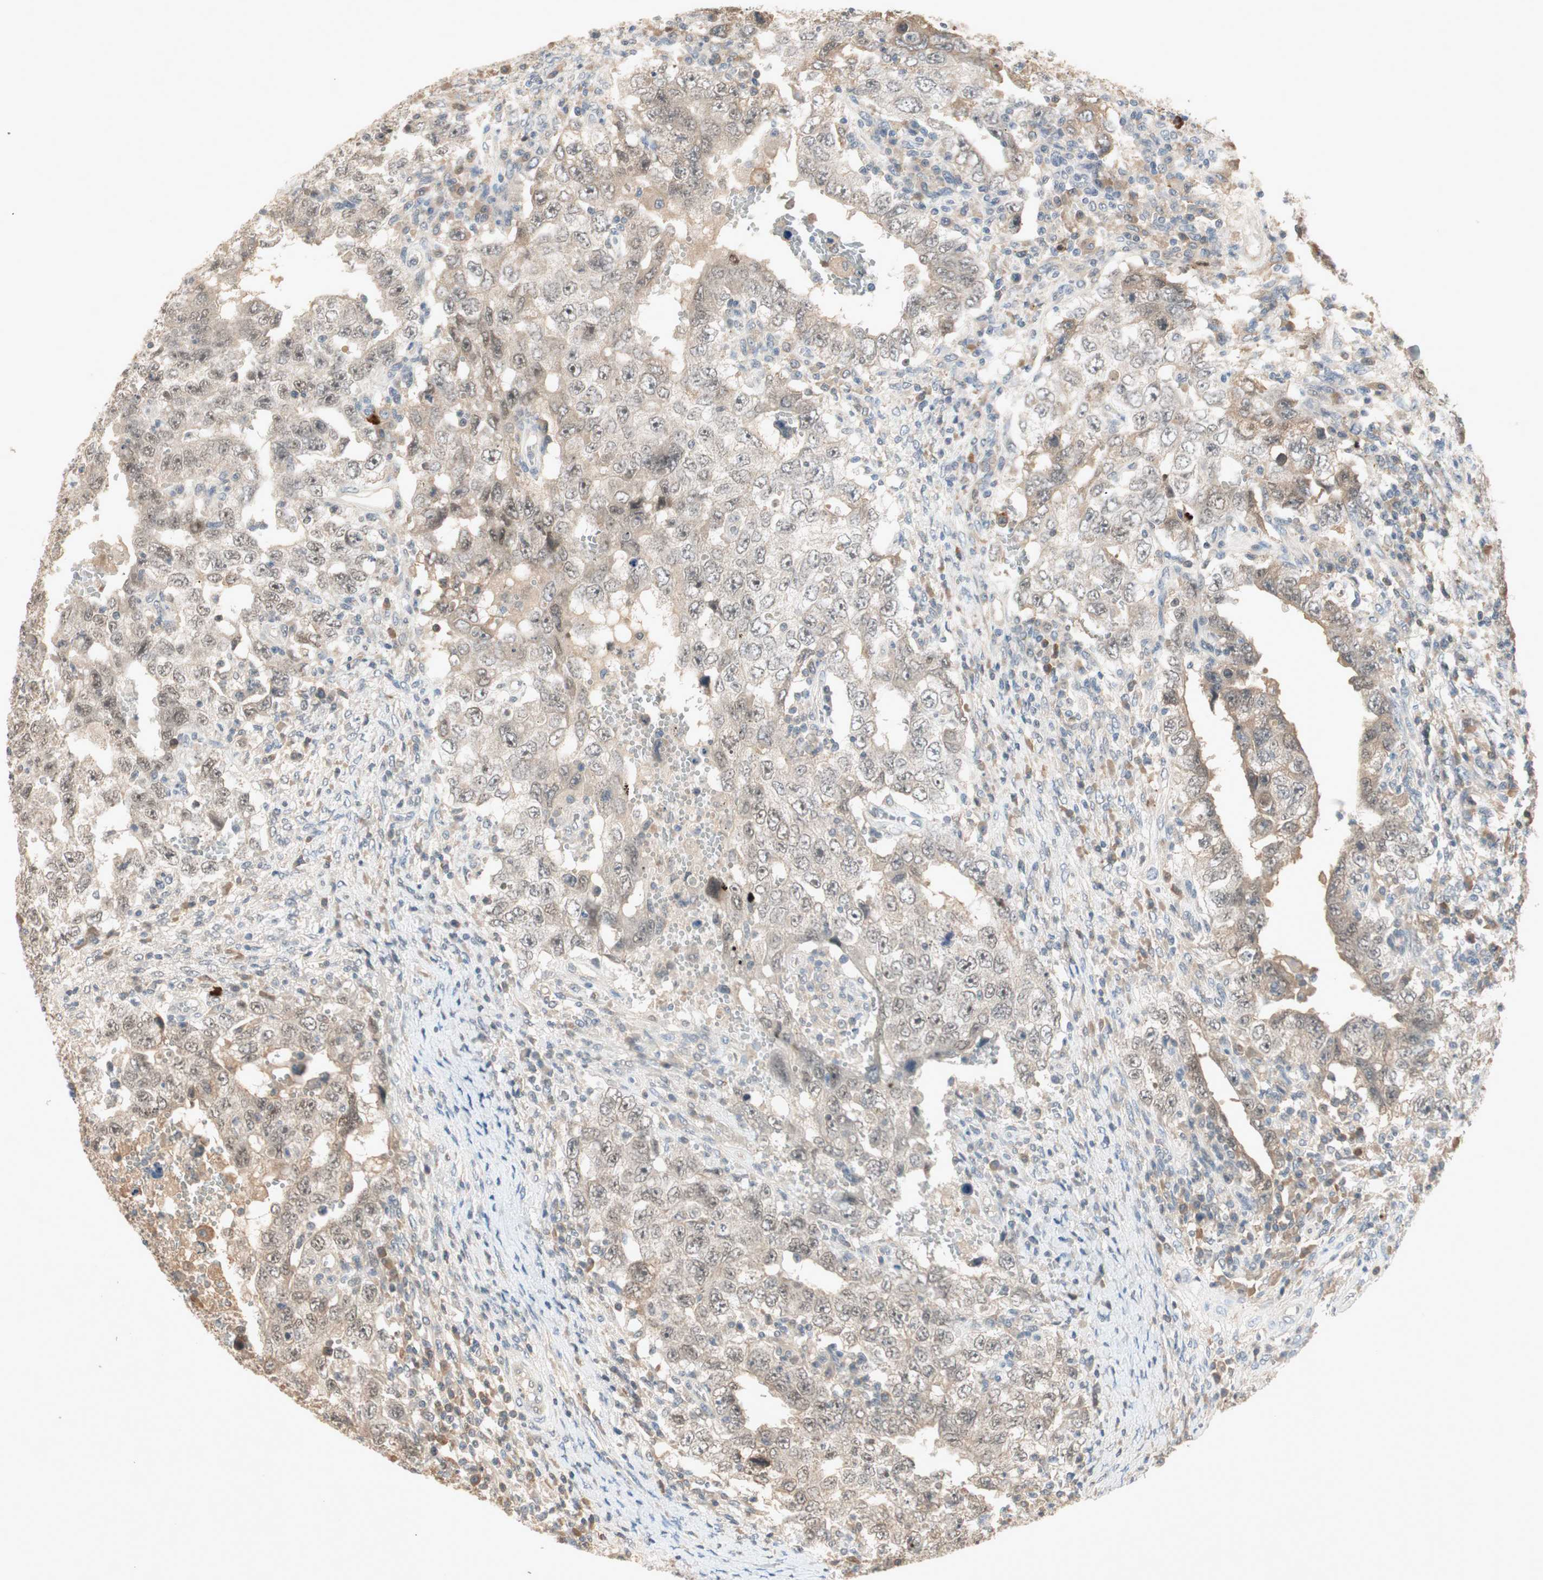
{"staining": {"intensity": "weak", "quantity": "25%-75%", "location": "cytoplasmic/membranous,nuclear"}, "tissue": "testis cancer", "cell_type": "Tumor cells", "image_type": "cancer", "snomed": [{"axis": "morphology", "description": "Carcinoma, Embryonal, NOS"}, {"axis": "topography", "description": "Testis"}], "caption": "Testis embryonal carcinoma tissue shows weak cytoplasmic/membranous and nuclear positivity in about 25%-75% of tumor cells, visualized by immunohistochemistry.", "gene": "RNGTT", "patient": {"sex": "male", "age": 26}}